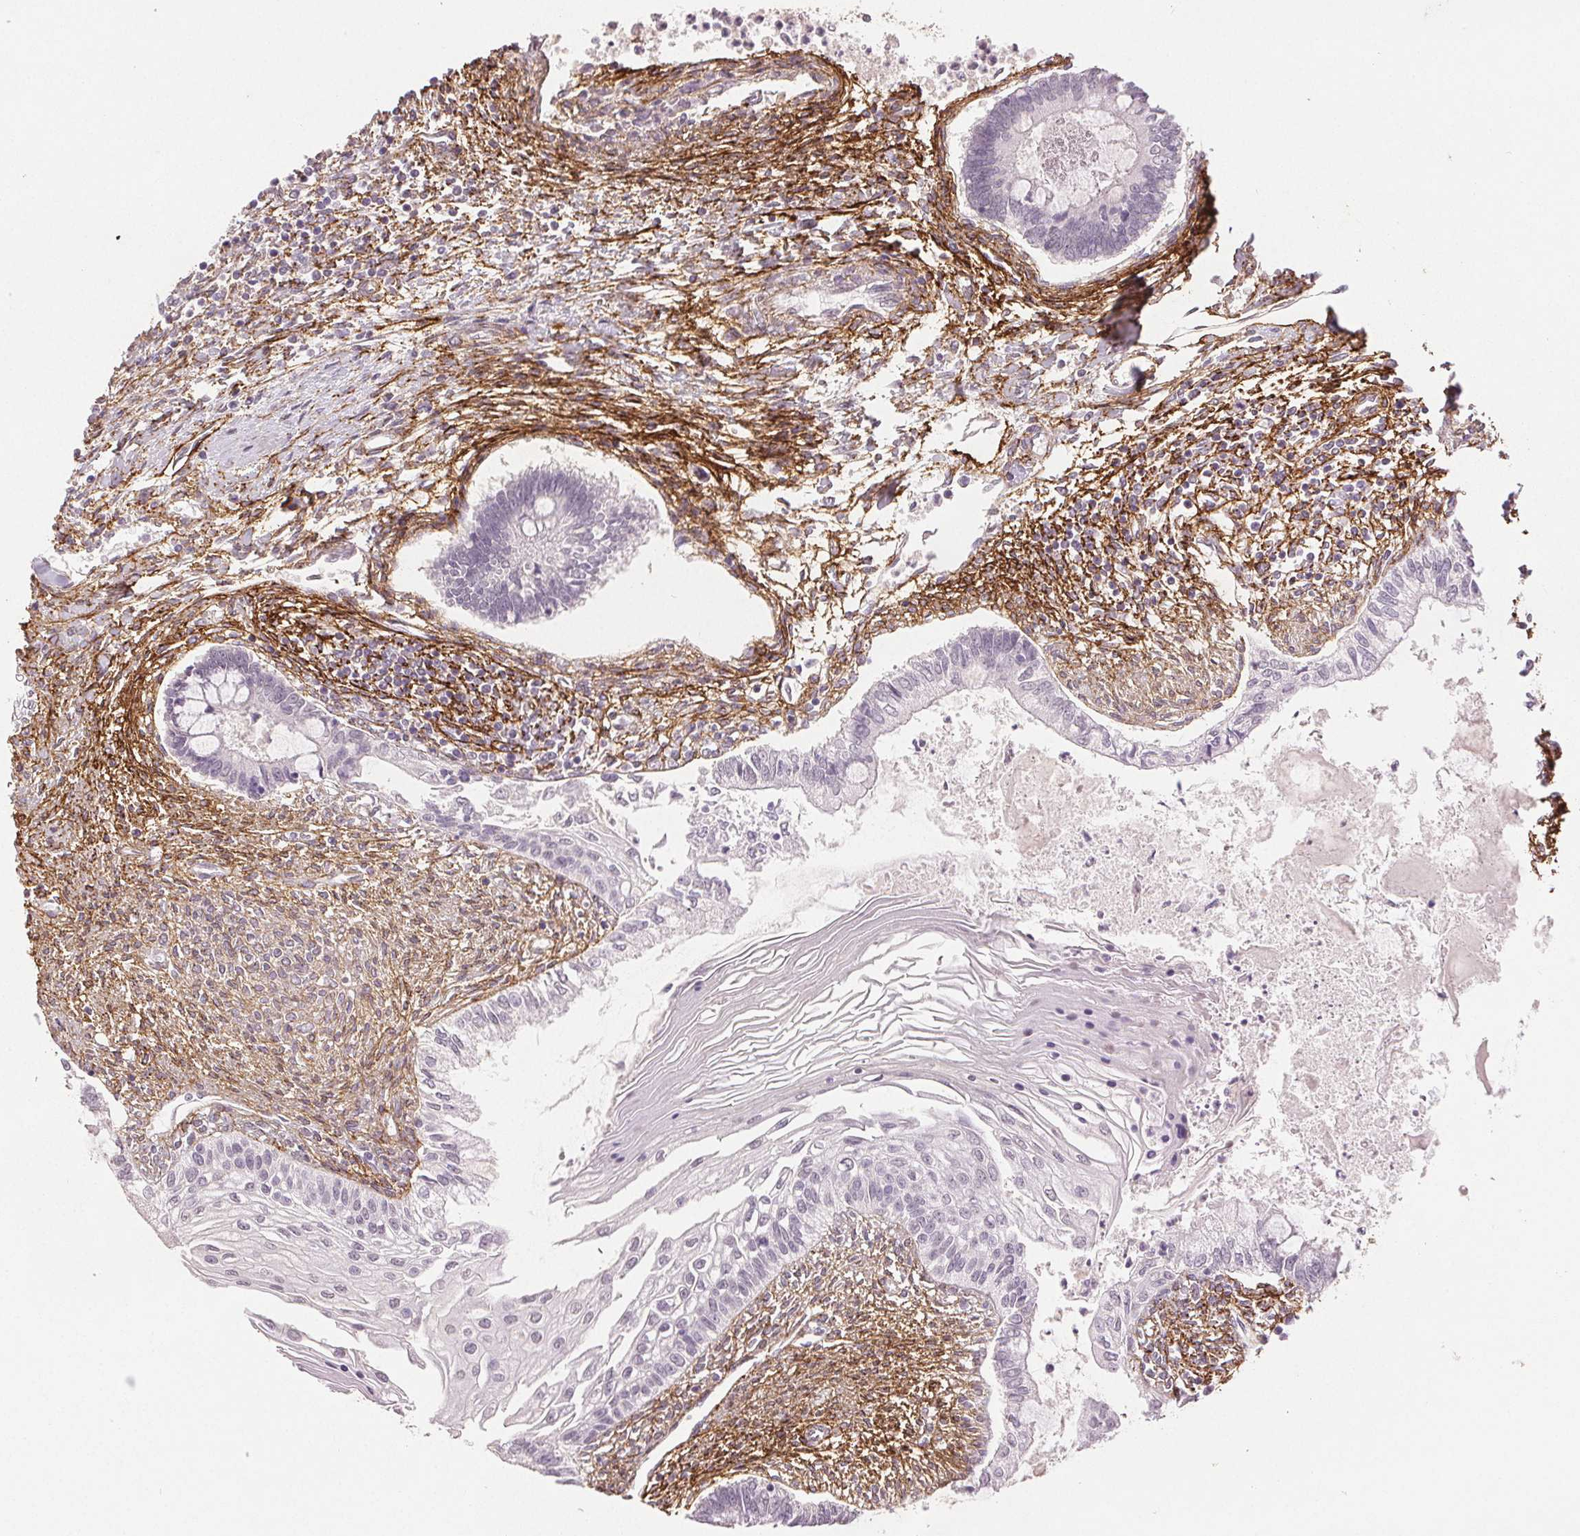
{"staining": {"intensity": "negative", "quantity": "none", "location": "none"}, "tissue": "testis cancer", "cell_type": "Tumor cells", "image_type": "cancer", "snomed": [{"axis": "morphology", "description": "Carcinoma, Embryonal, NOS"}, {"axis": "topography", "description": "Testis"}], "caption": "A high-resolution micrograph shows immunohistochemistry (IHC) staining of testis cancer, which displays no significant positivity in tumor cells.", "gene": "FBN1", "patient": {"sex": "male", "age": 37}}